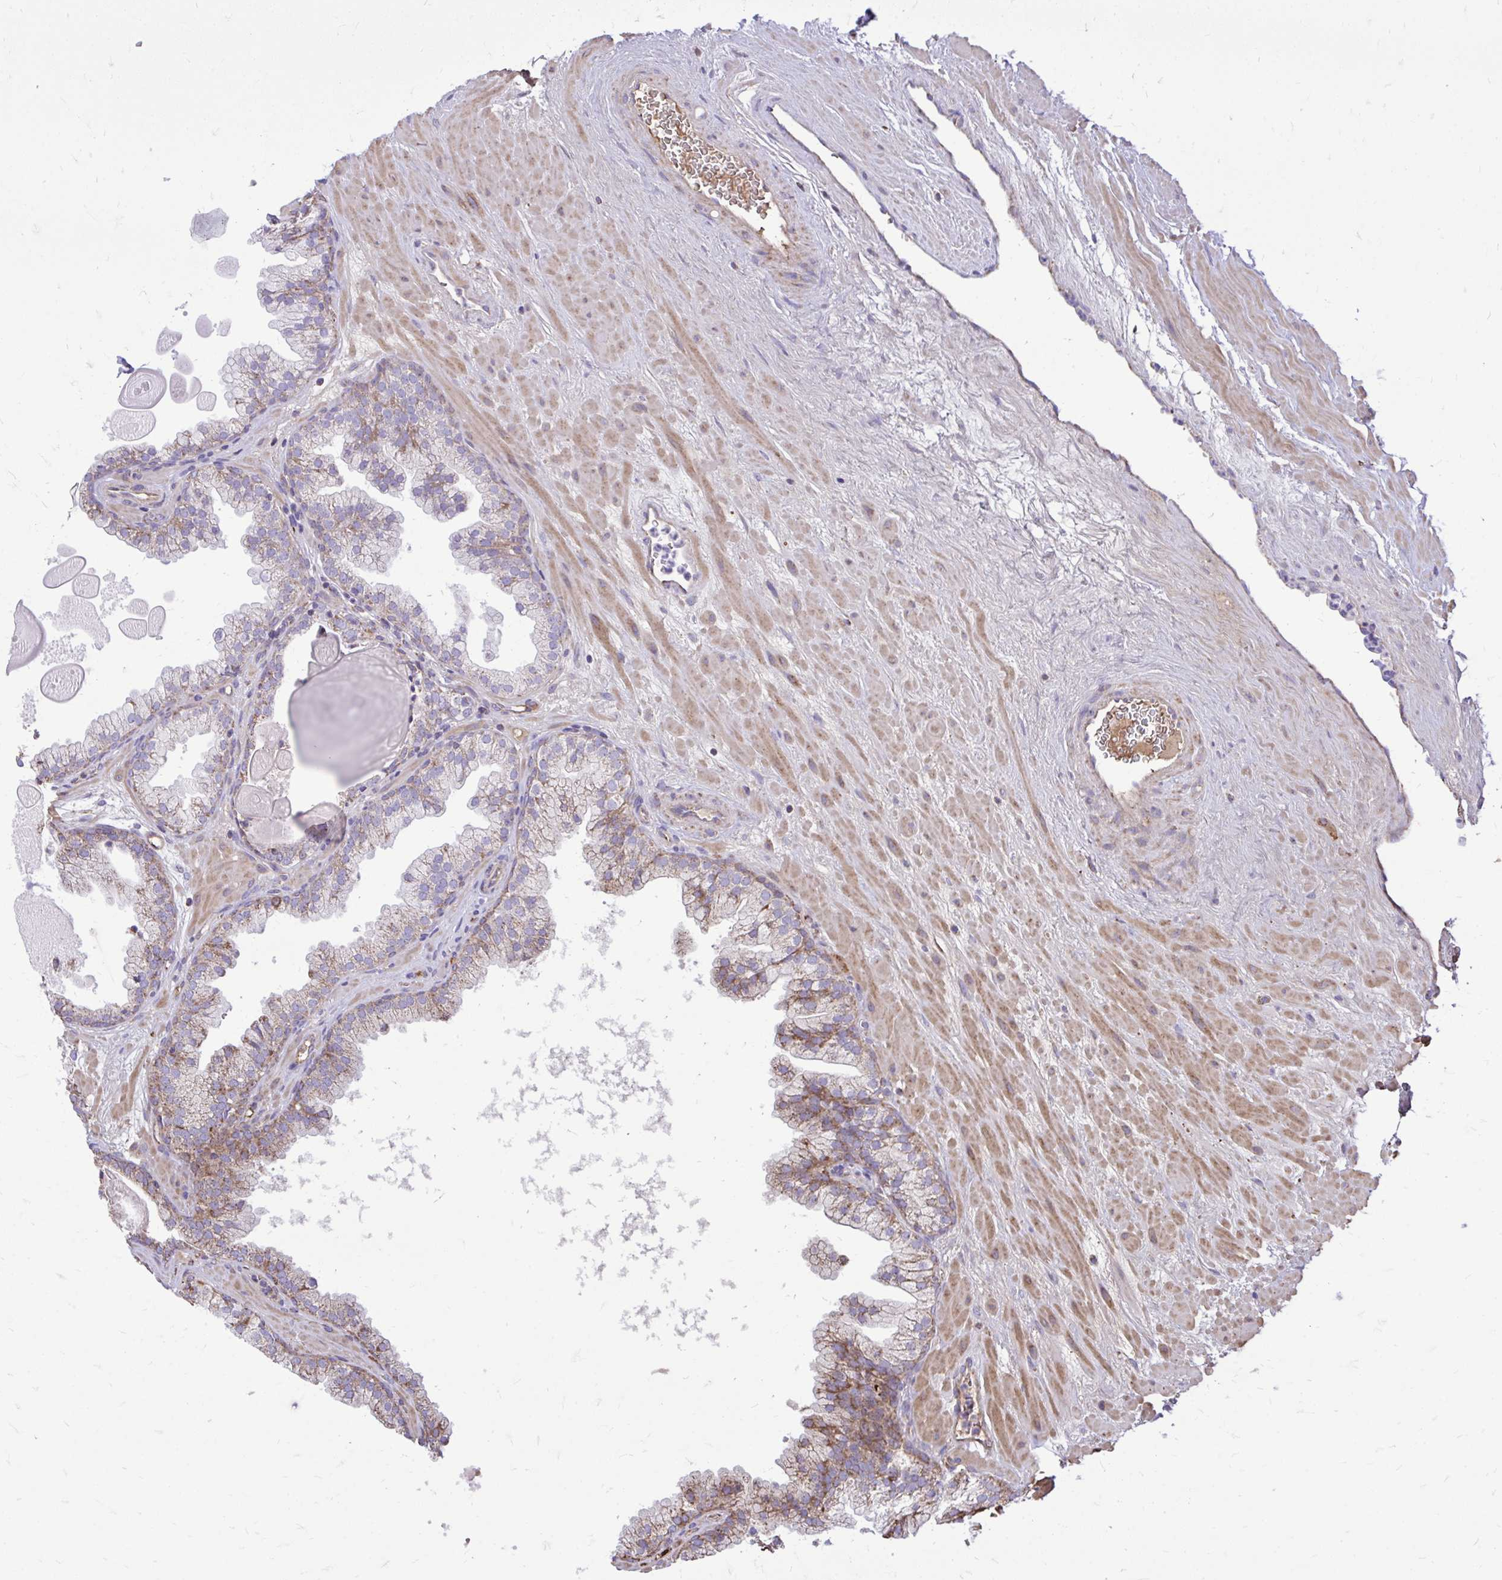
{"staining": {"intensity": "moderate", "quantity": "<25%", "location": "cytoplasmic/membranous"}, "tissue": "prostate", "cell_type": "Glandular cells", "image_type": "normal", "snomed": [{"axis": "morphology", "description": "Normal tissue, NOS"}, {"axis": "topography", "description": "Prostate"}, {"axis": "topography", "description": "Peripheral nerve tissue"}], "caption": "IHC (DAB (3,3'-diaminobenzidine)) staining of normal prostate displays moderate cytoplasmic/membranous protein positivity in approximately <25% of glandular cells. The staining was performed using DAB to visualize the protein expression in brown, while the nuclei were stained in blue with hematoxylin (Magnification: 20x).", "gene": "ATP13A2", "patient": {"sex": "male", "age": 61}}